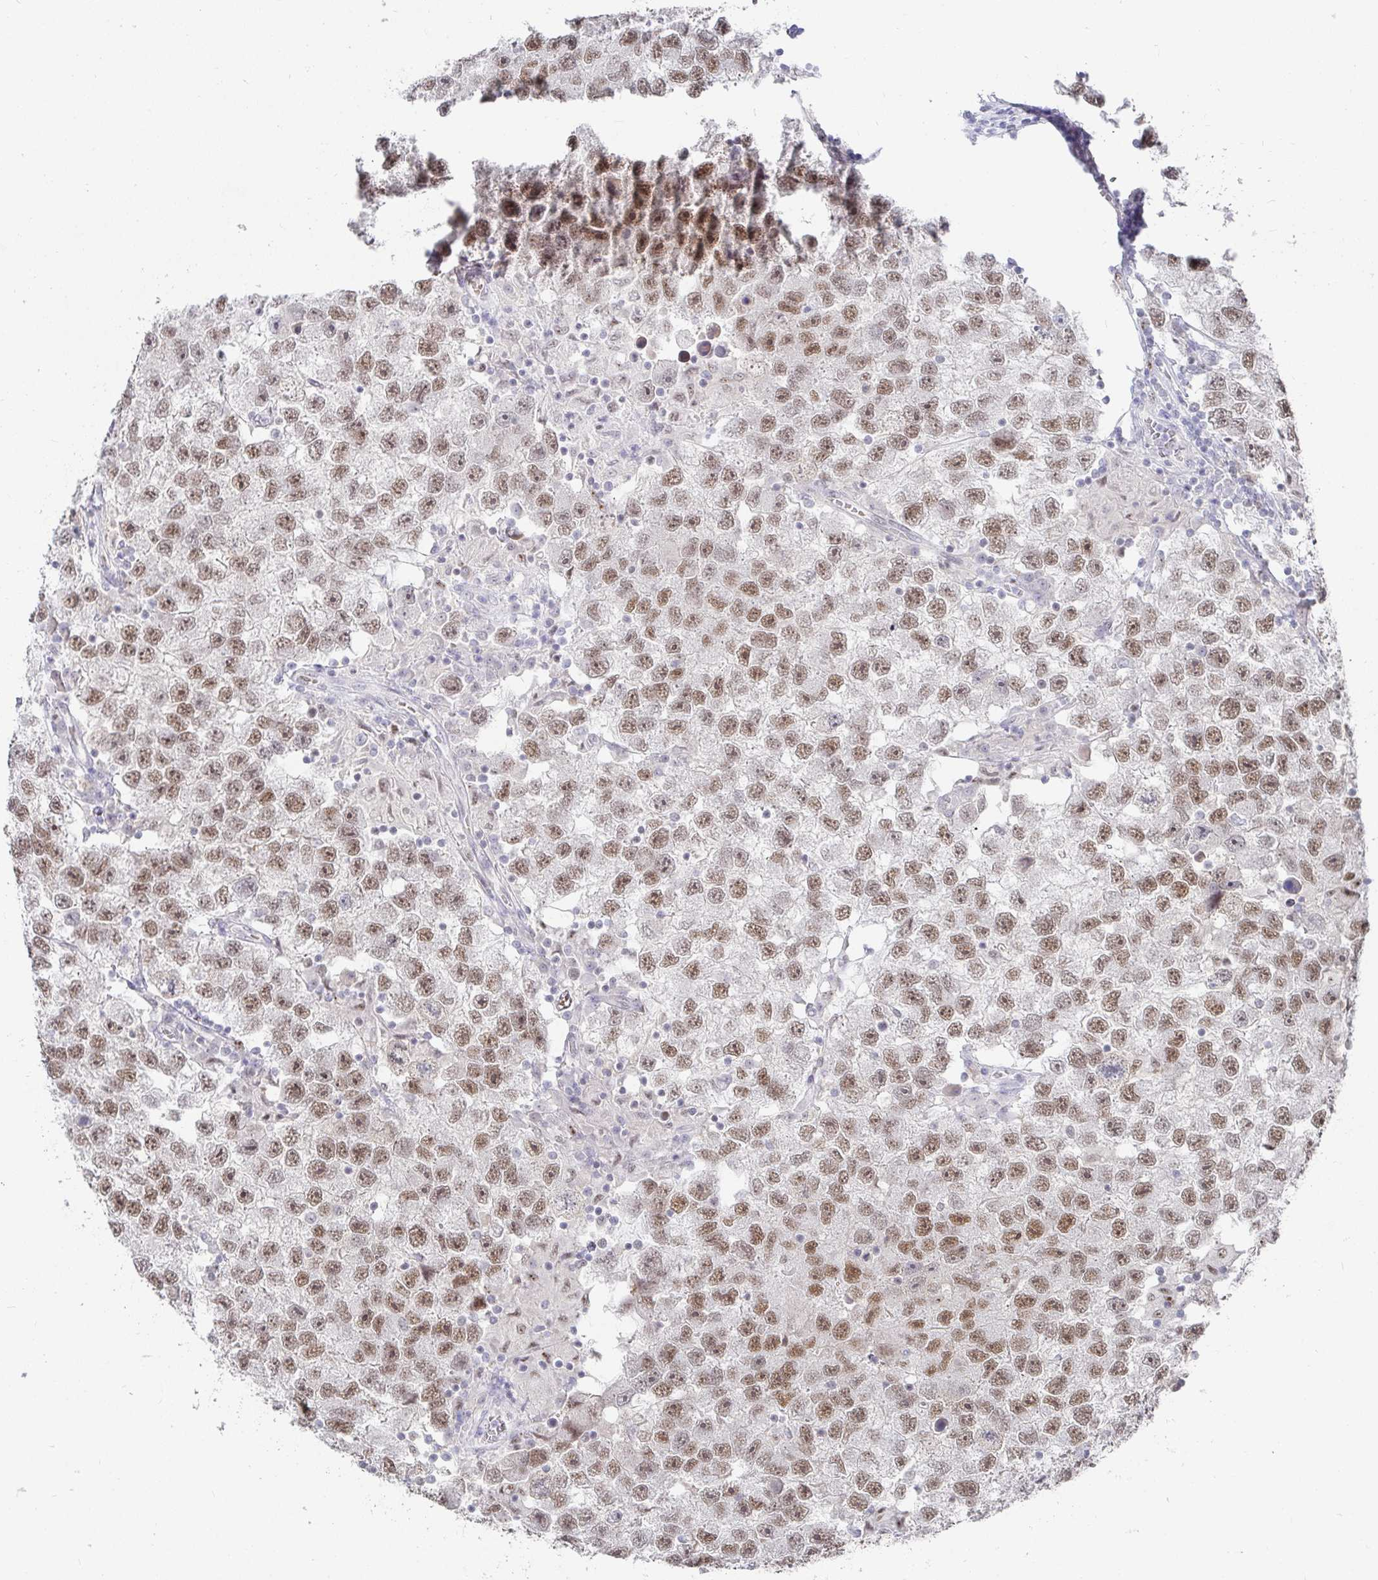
{"staining": {"intensity": "moderate", "quantity": ">75%", "location": "nuclear"}, "tissue": "testis cancer", "cell_type": "Tumor cells", "image_type": "cancer", "snomed": [{"axis": "morphology", "description": "Seminoma, NOS"}, {"axis": "topography", "description": "Testis"}], "caption": "Tumor cells display moderate nuclear expression in about >75% of cells in testis cancer.", "gene": "RCOR1", "patient": {"sex": "male", "age": 26}}